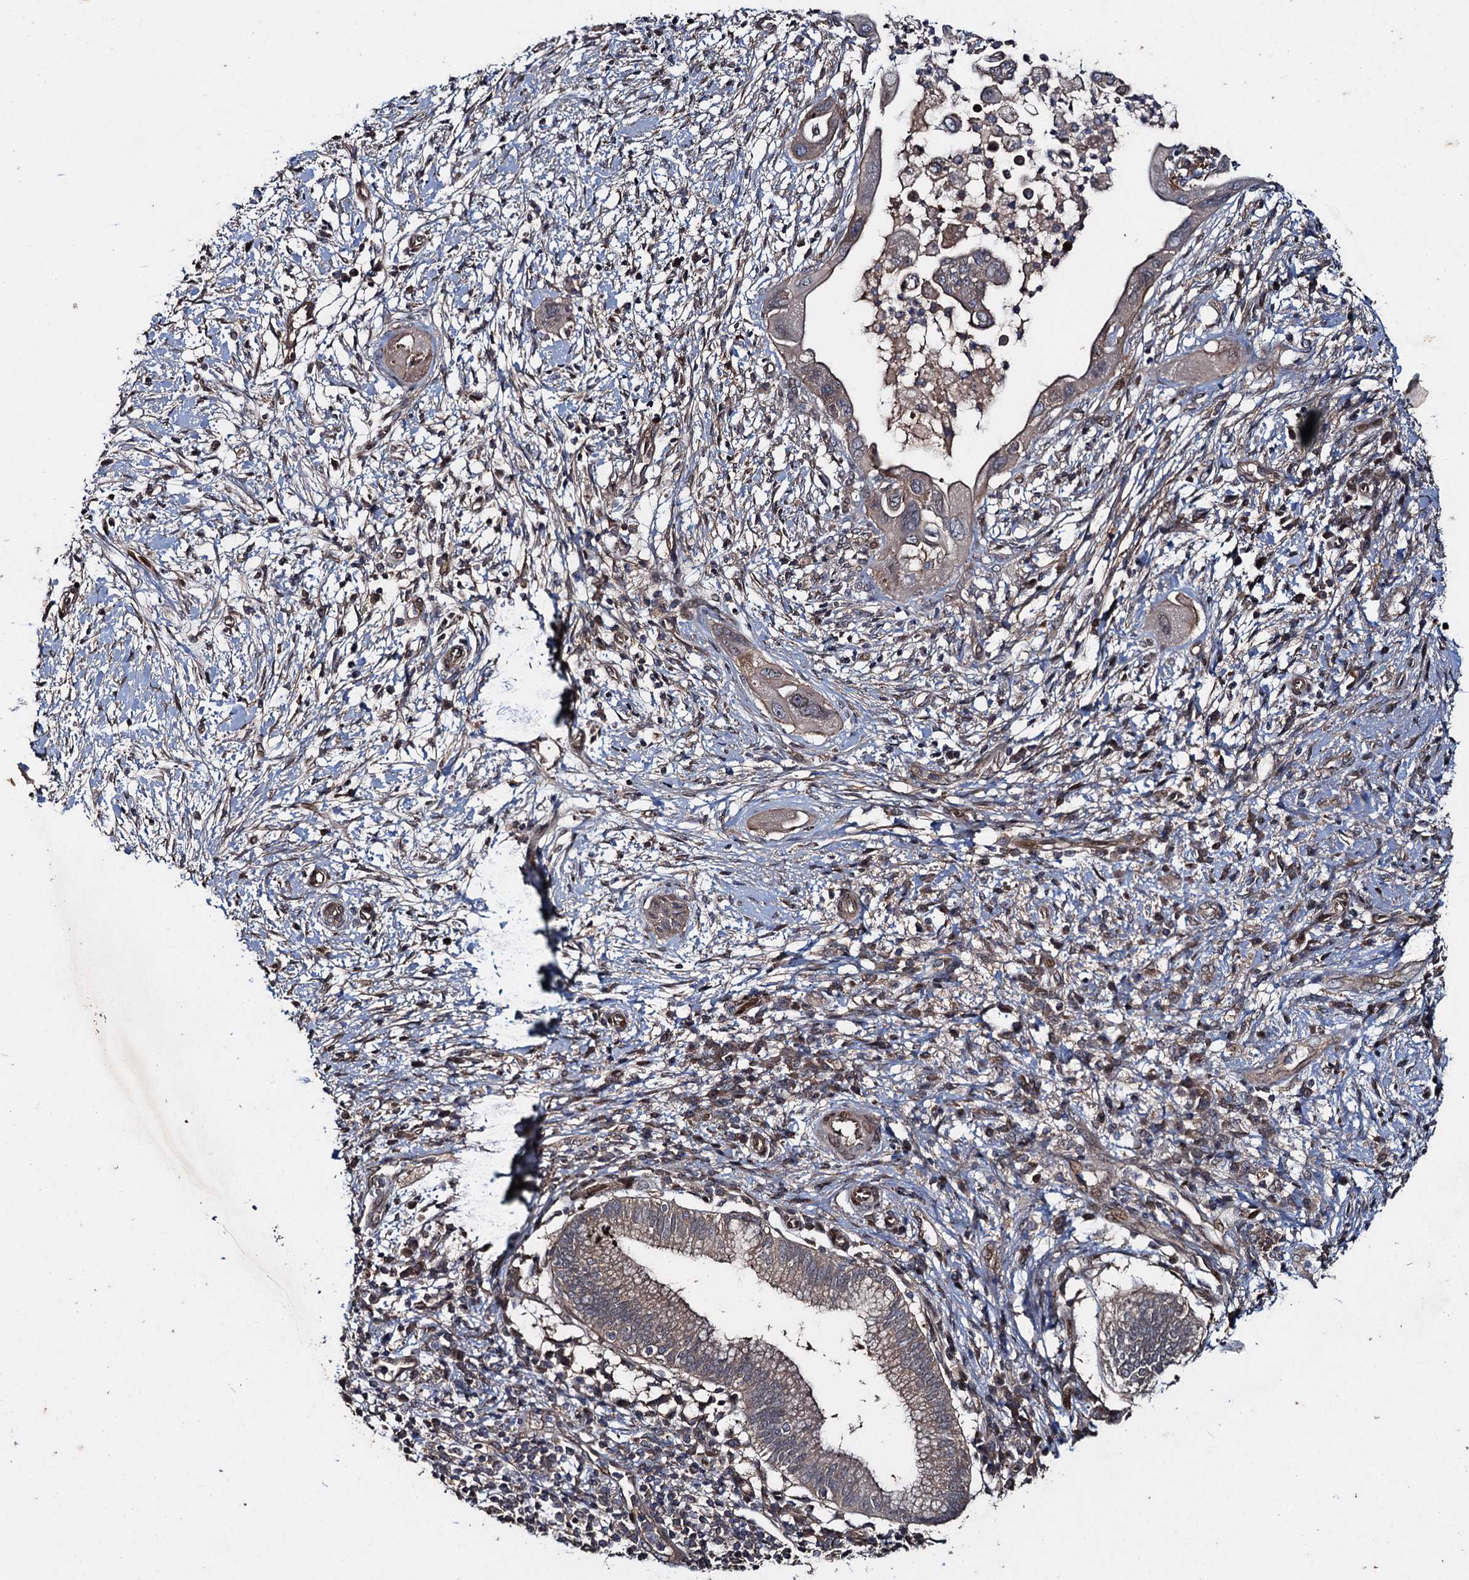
{"staining": {"intensity": "moderate", "quantity": ">75%", "location": "cytoplasmic/membranous"}, "tissue": "pancreatic cancer", "cell_type": "Tumor cells", "image_type": "cancer", "snomed": [{"axis": "morphology", "description": "Adenocarcinoma, NOS"}, {"axis": "topography", "description": "Pancreas"}], "caption": "Pancreatic cancer was stained to show a protein in brown. There is medium levels of moderate cytoplasmic/membranous expression in about >75% of tumor cells.", "gene": "RHOBTB1", "patient": {"sex": "male", "age": 68}}